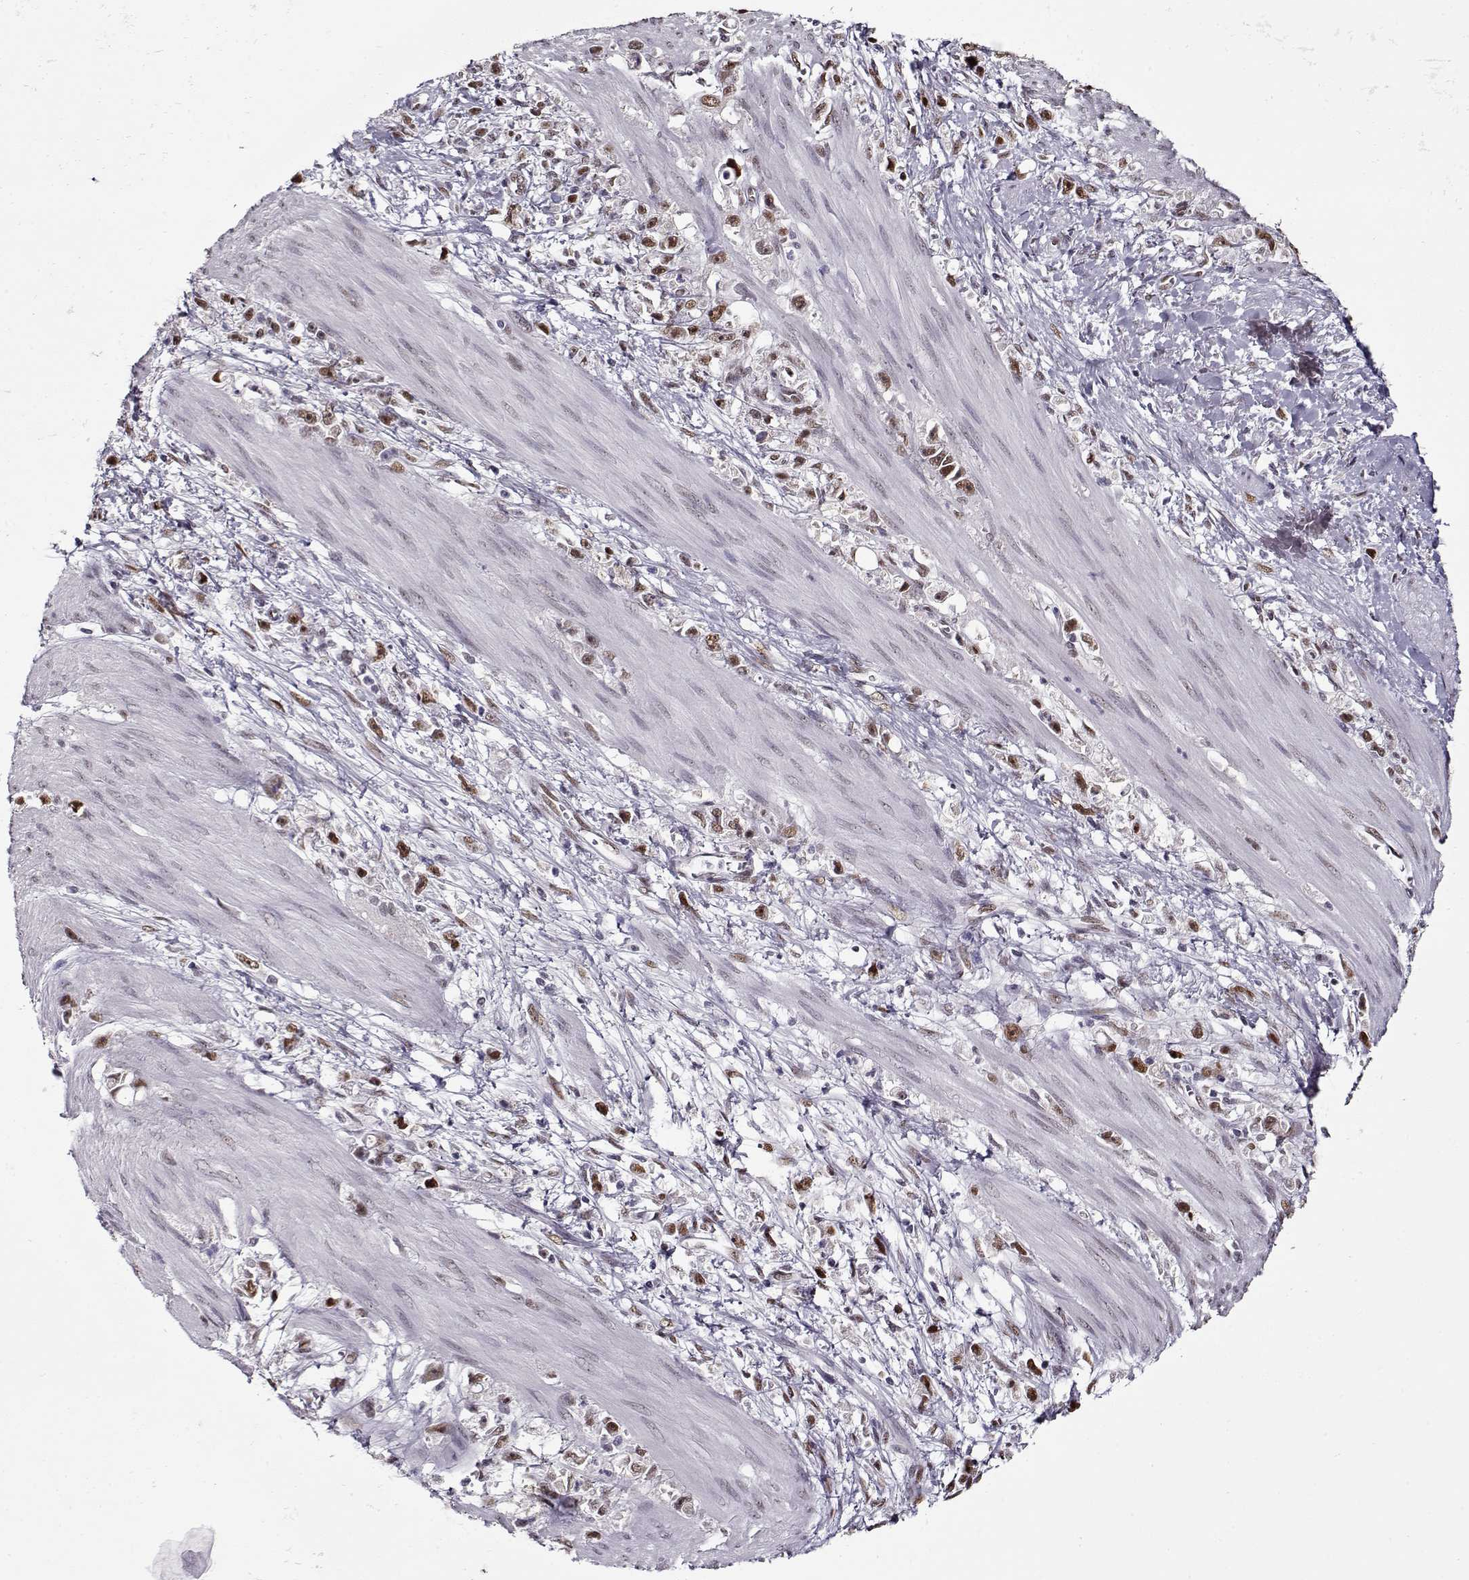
{"staining": {"intensity": "moderate", "quantity": ">75%", "location": "nuclear"}, "tissue": "stomach cancer", "cell_type": "Tumor cells", "image_type": "cancer", "snomed": [{"axis": "morphology", "description": "Adenocarcinoma, NOS"}, {"axis": "topography", "description": "Stomach"}], "caption": "Tumor cells exhibit moderate nuclear positivity in approximately >75% of cells in stomach cancer.", "gene": "PRMT8", "patient": {"sex": "female", "age": 59}}